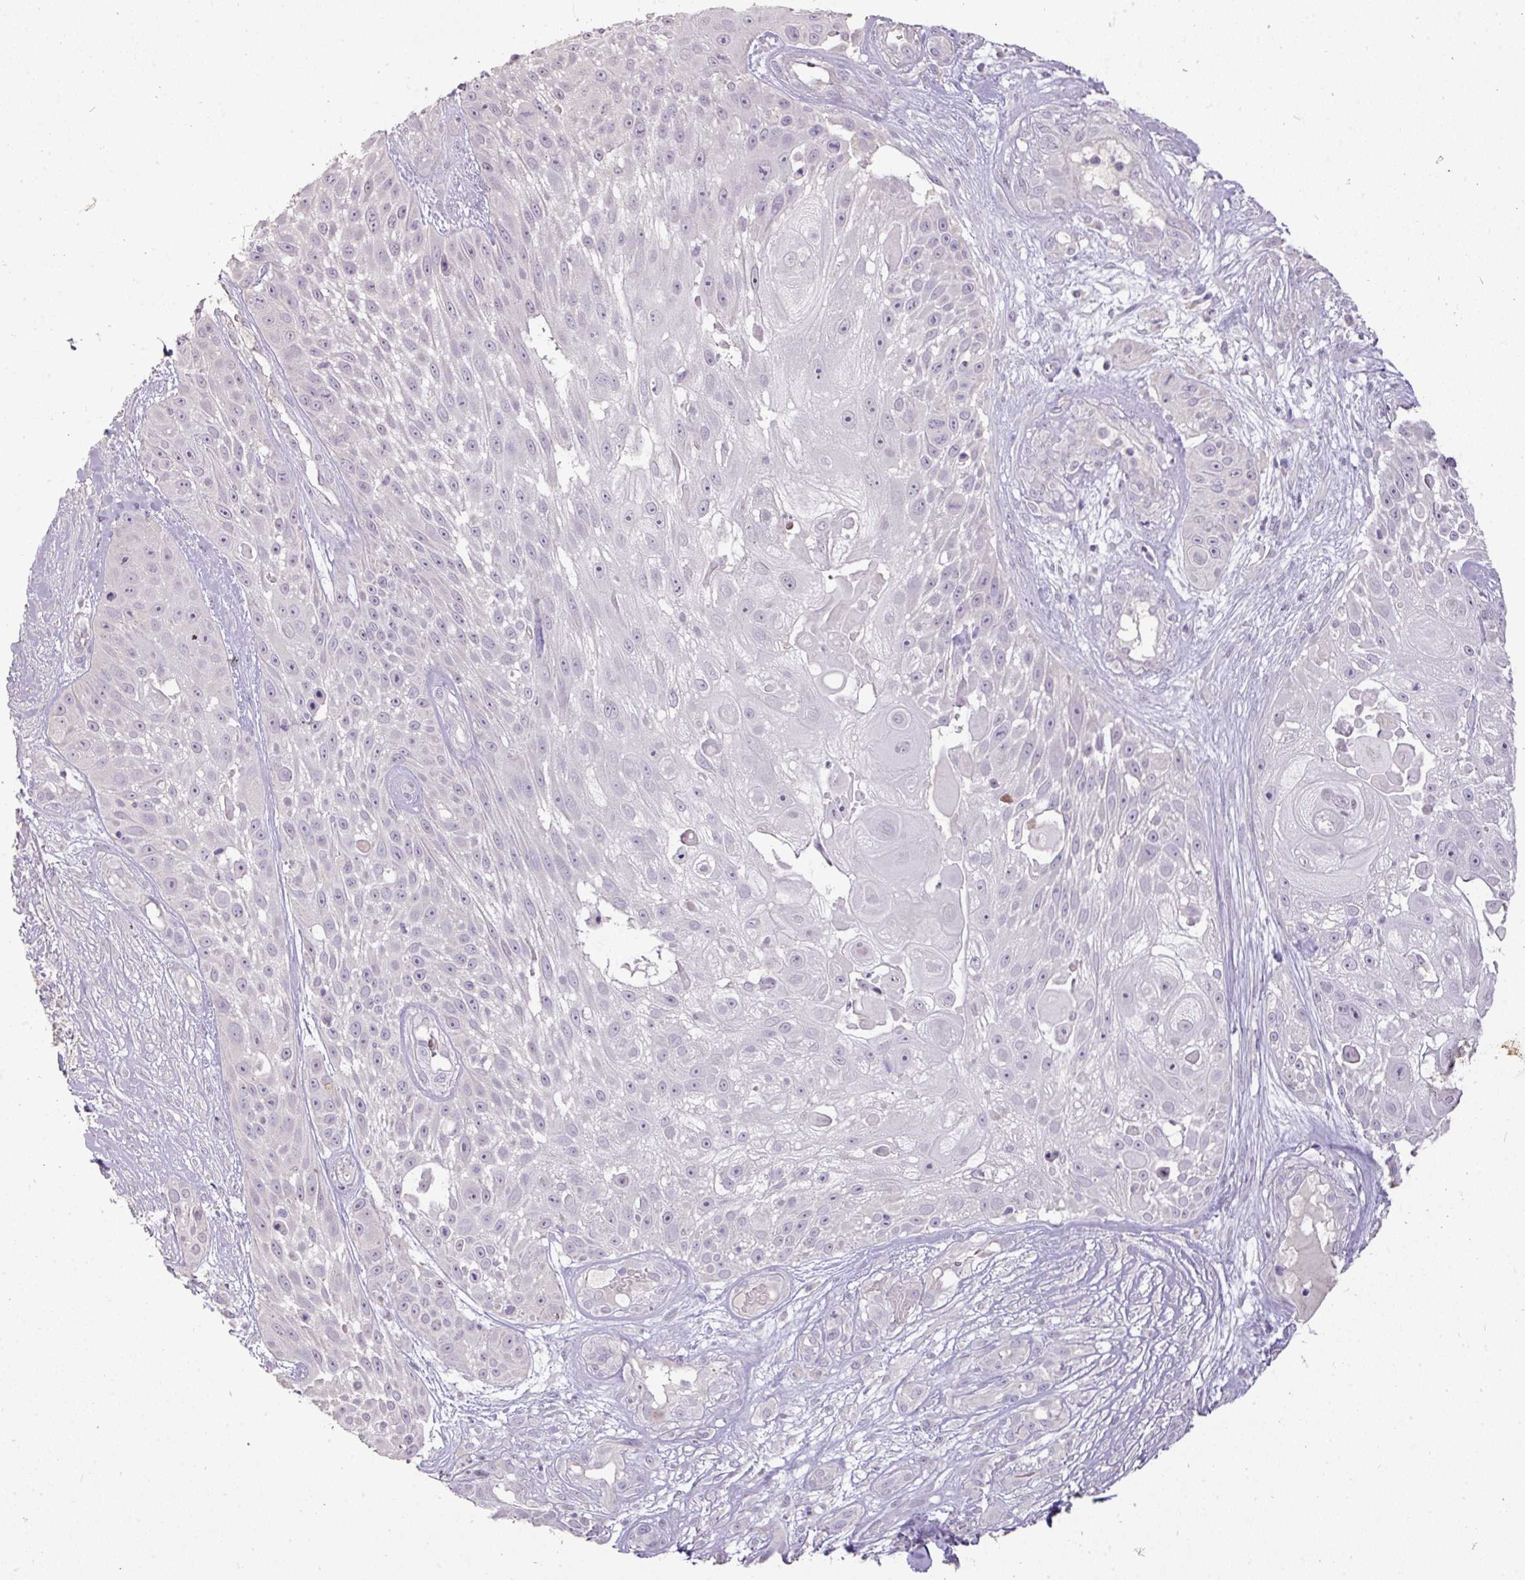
{"staining": {"intensity": "negative", "quantity": "none", "location": "none"}, "tissue": "skin cancer", "cell_type": "Tumor cells", "image_type": "cancer", "snomed": [{"axis": "morphology", "description": "Squamous cell carcinoma, NOS"}, {"axis": "topography", "description": "Skin"}], "caption": "Histopathology image shows no significant protein staining in tumor cells of skin squamous cell carcinoma.", "gene": "BRINP2", "patient": {"sex": "female", "age": 86}}